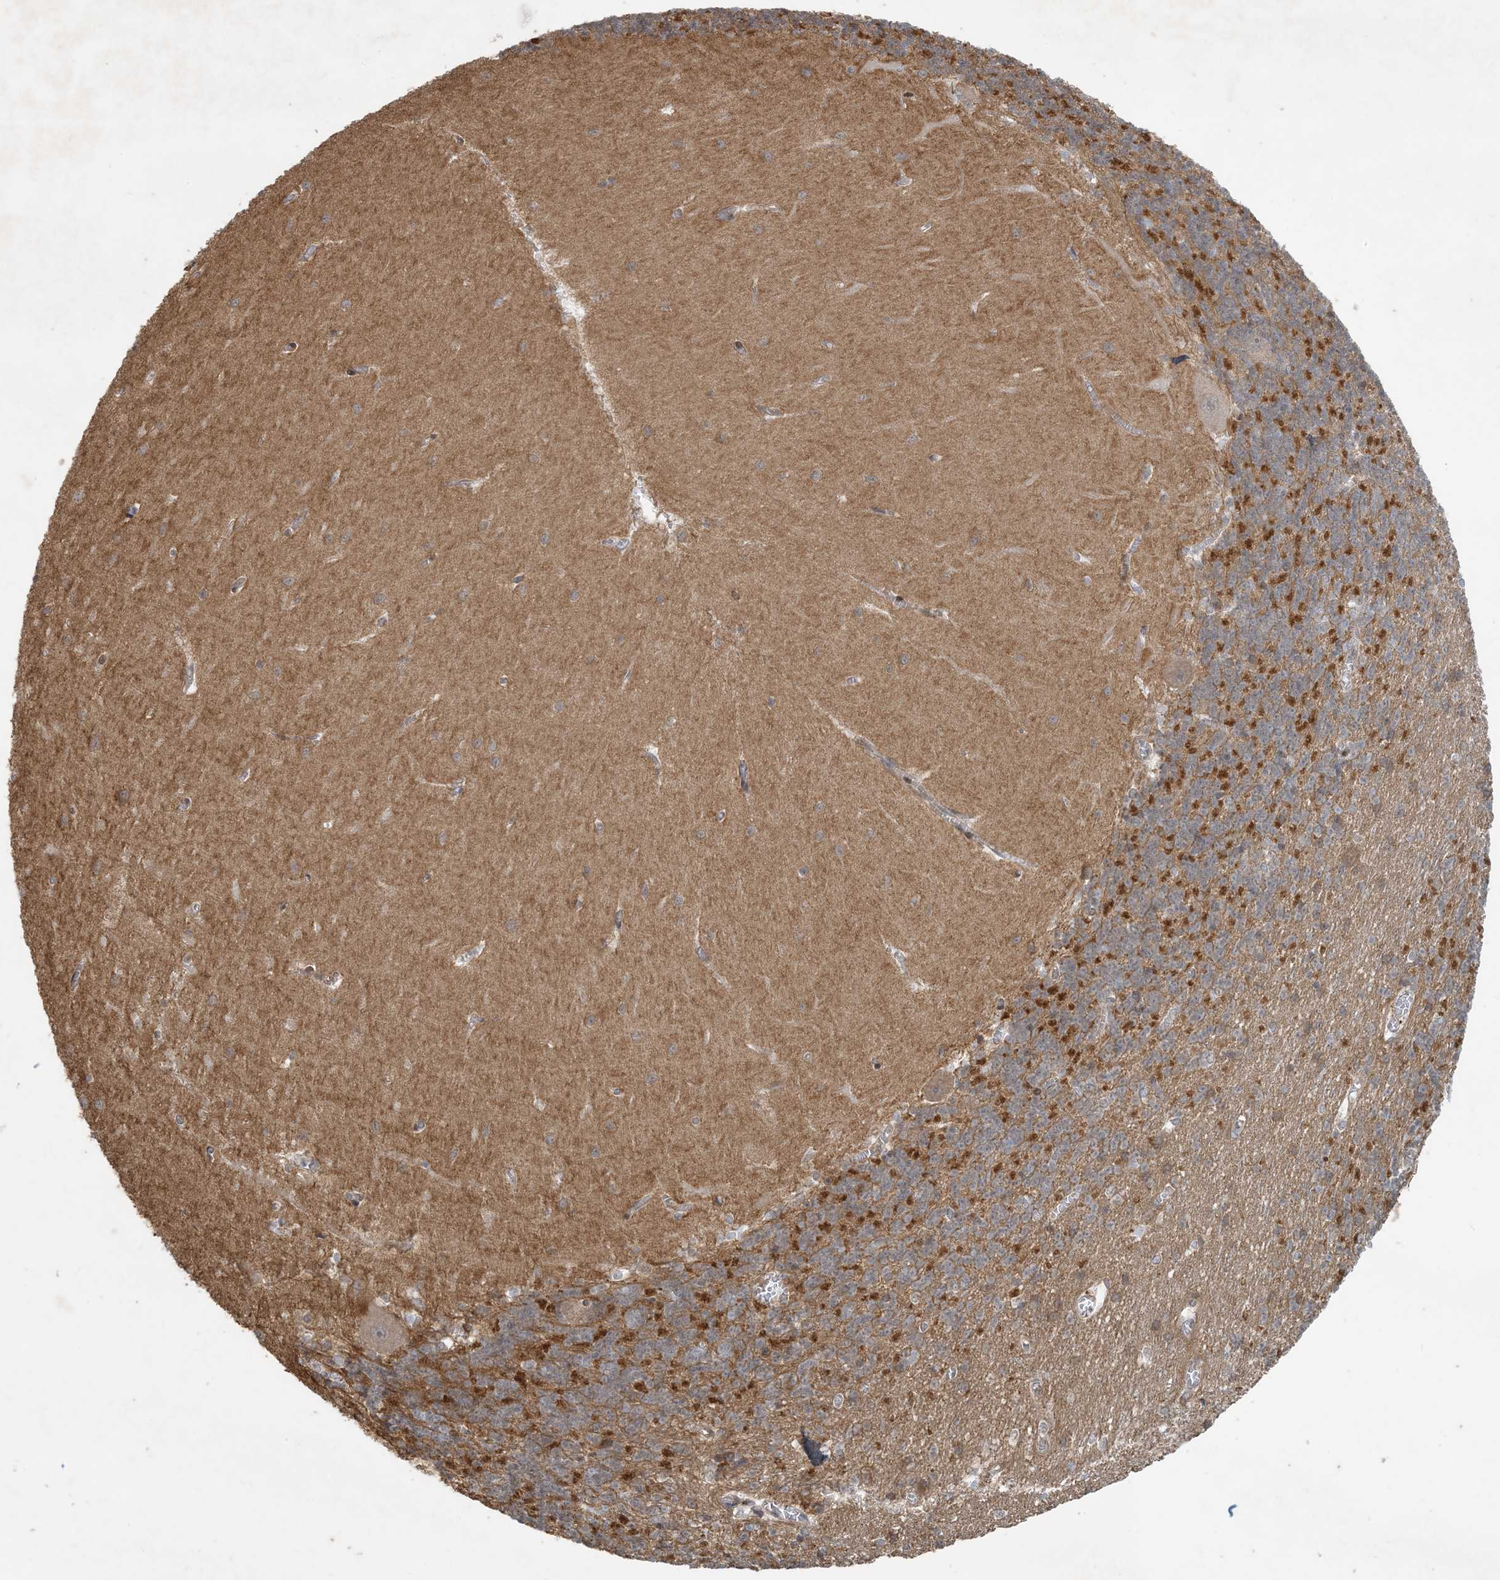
{"staining": {"intensity": "moderate", "quantity": "25%-75%", "location": "cytoplasmic/membranous"}, "tissue": "cerebellum", "cell_type": "Cells in granular layer", "image_type": "normal", "snomed": [{"axis": "morphology", "description": "Normal tissue, NOS"}, {"axis": "topography", "description": "Cerebellum"}], "caption": "The image reveals a brown stain indicating the presence of a protein in the cytoplasmic/membranous of cells in granular layer in cerebellum. The staining was performed using DAB, with brown indicating positive protein expression. Nuclei are stained blue with hematoxylin.", "gene": "BCORL1", "patient": {"sex": "male", "age": 37}}